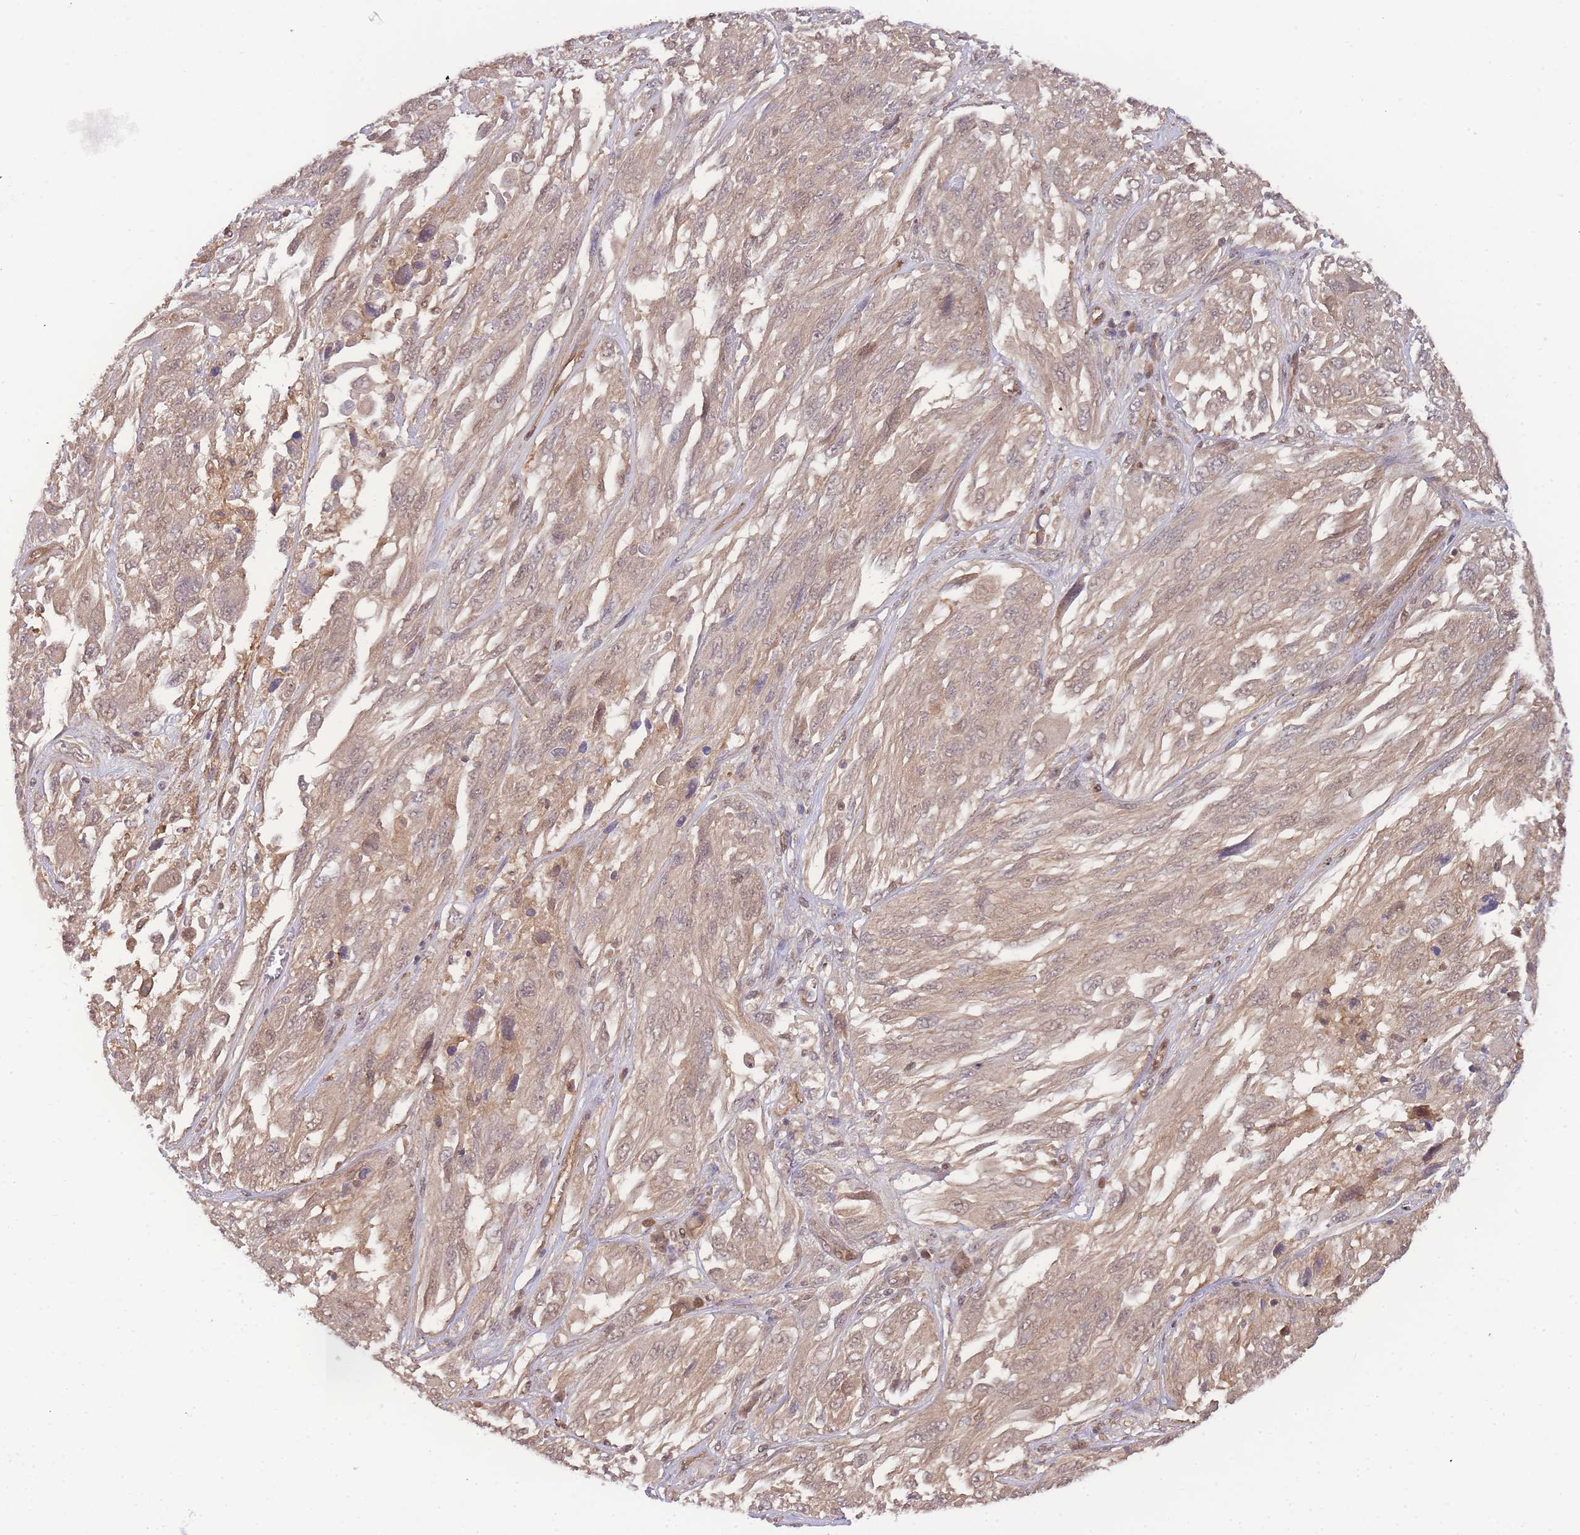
{"staining": {"intensity": "weak", "quantity": ">75%", "location": "cytoplasmic/membranous"}, "tissue": "melanoma", "cell_type": "Tumor cells", "image_type": "cancer", "snomed": [{"axis": "morphology", "description": "Malignant melanoma, NOS"}, {"axis": "topography", "description": "Skin"}], "caption": "Weak cytoplasmic/membranous positivity is present in about >75% of tumor cells in malignant melanoma.", "gene": "KIAA1191", "patient": {"sex": "female", "age": 91}}